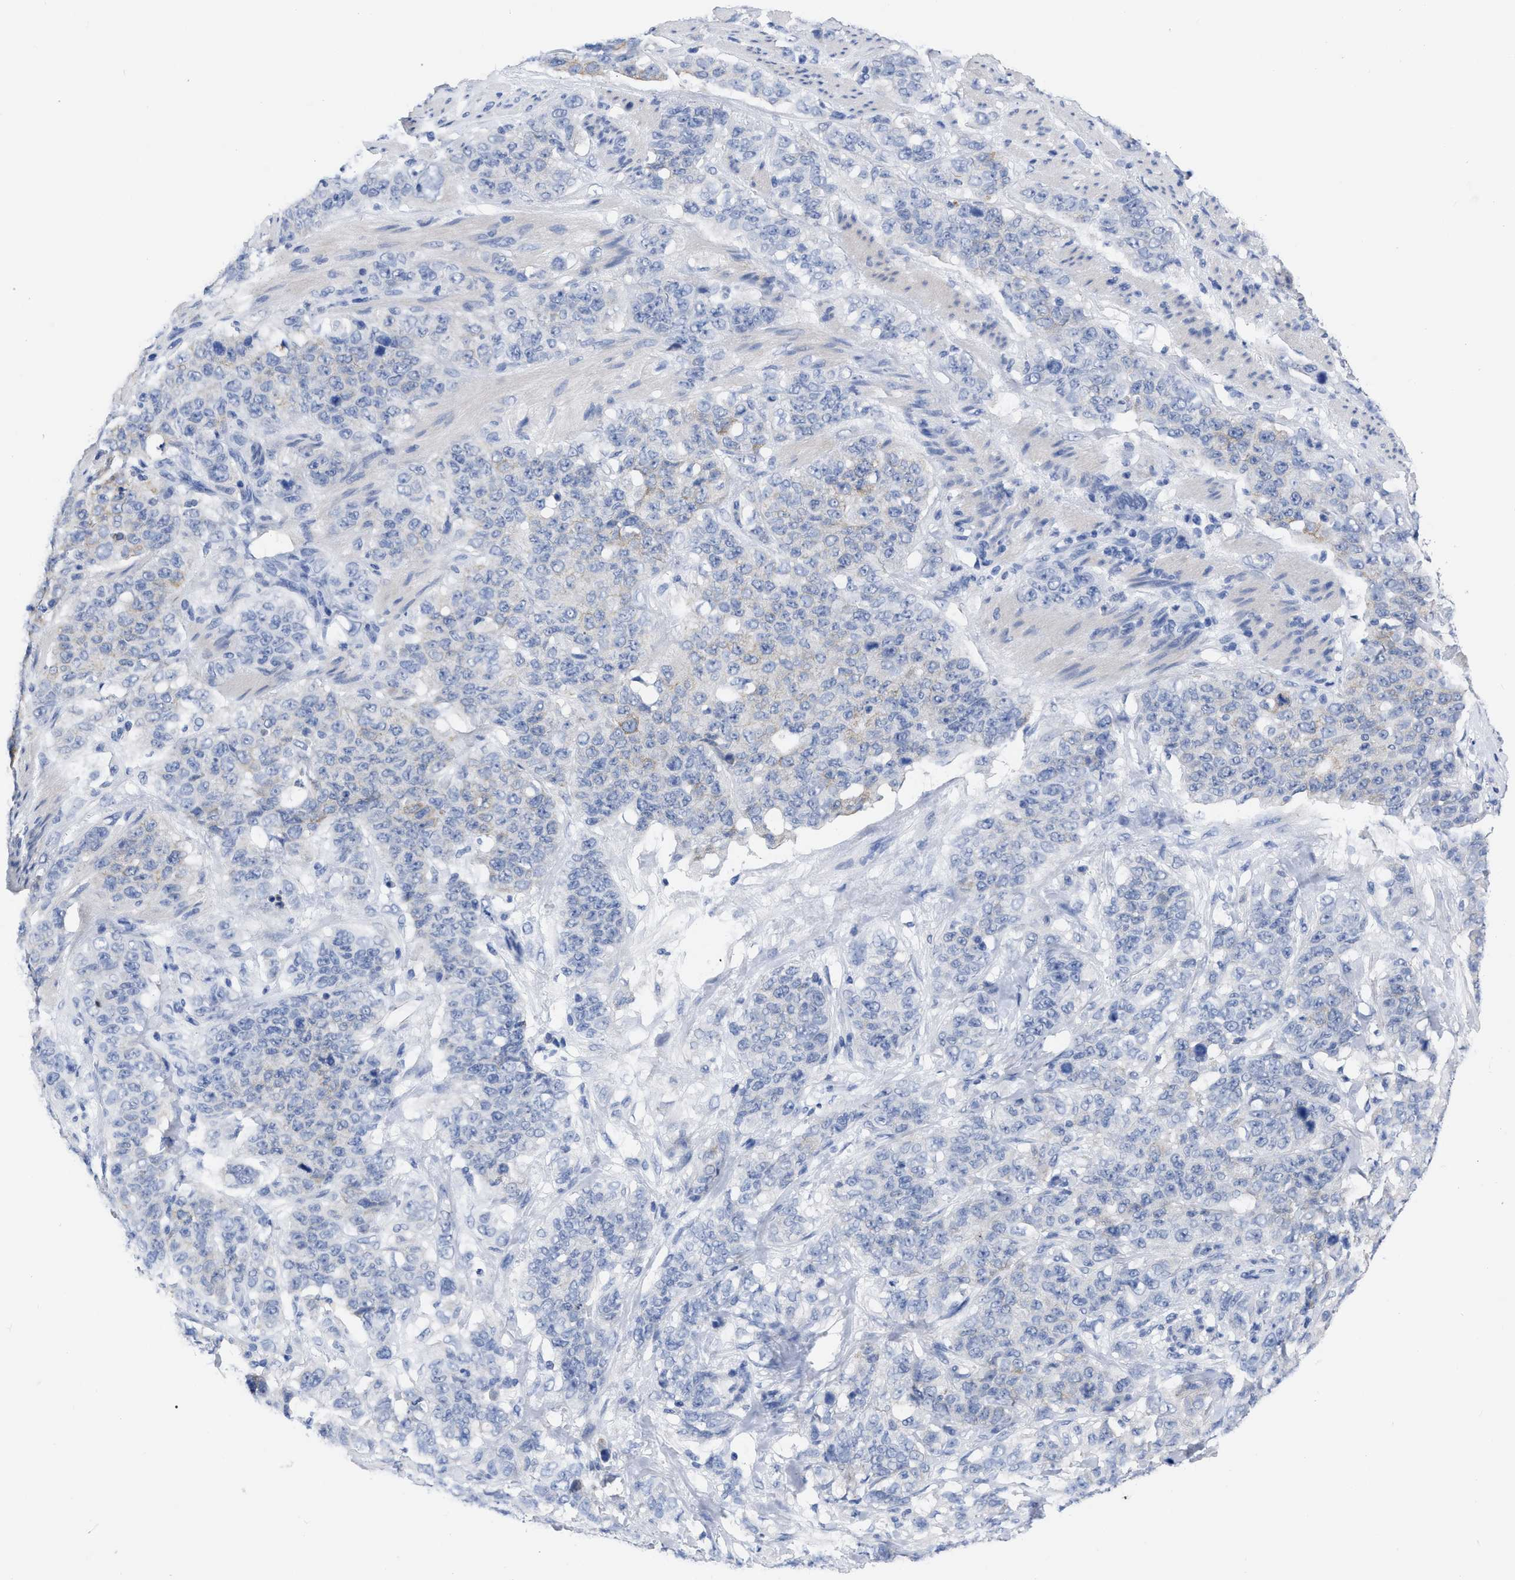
{"staining": {"intensity": "negative", "quantity": "none", "location": "none"}, "tissue": "stomach cancer", "cell_type": "Tumor cells", "image_type": "cancer", "snomed": [{"axis": "morphology", "description": "Adenocarcinoma, NOS"}, {"axis": "topography", "description": "Stomach"}], "caption": "The image demonstrates no staining of tumor cells in adenocarcinoma (stomach).", "gene": "ANXA13", "patient": {"sex": "male", "age": 48}}